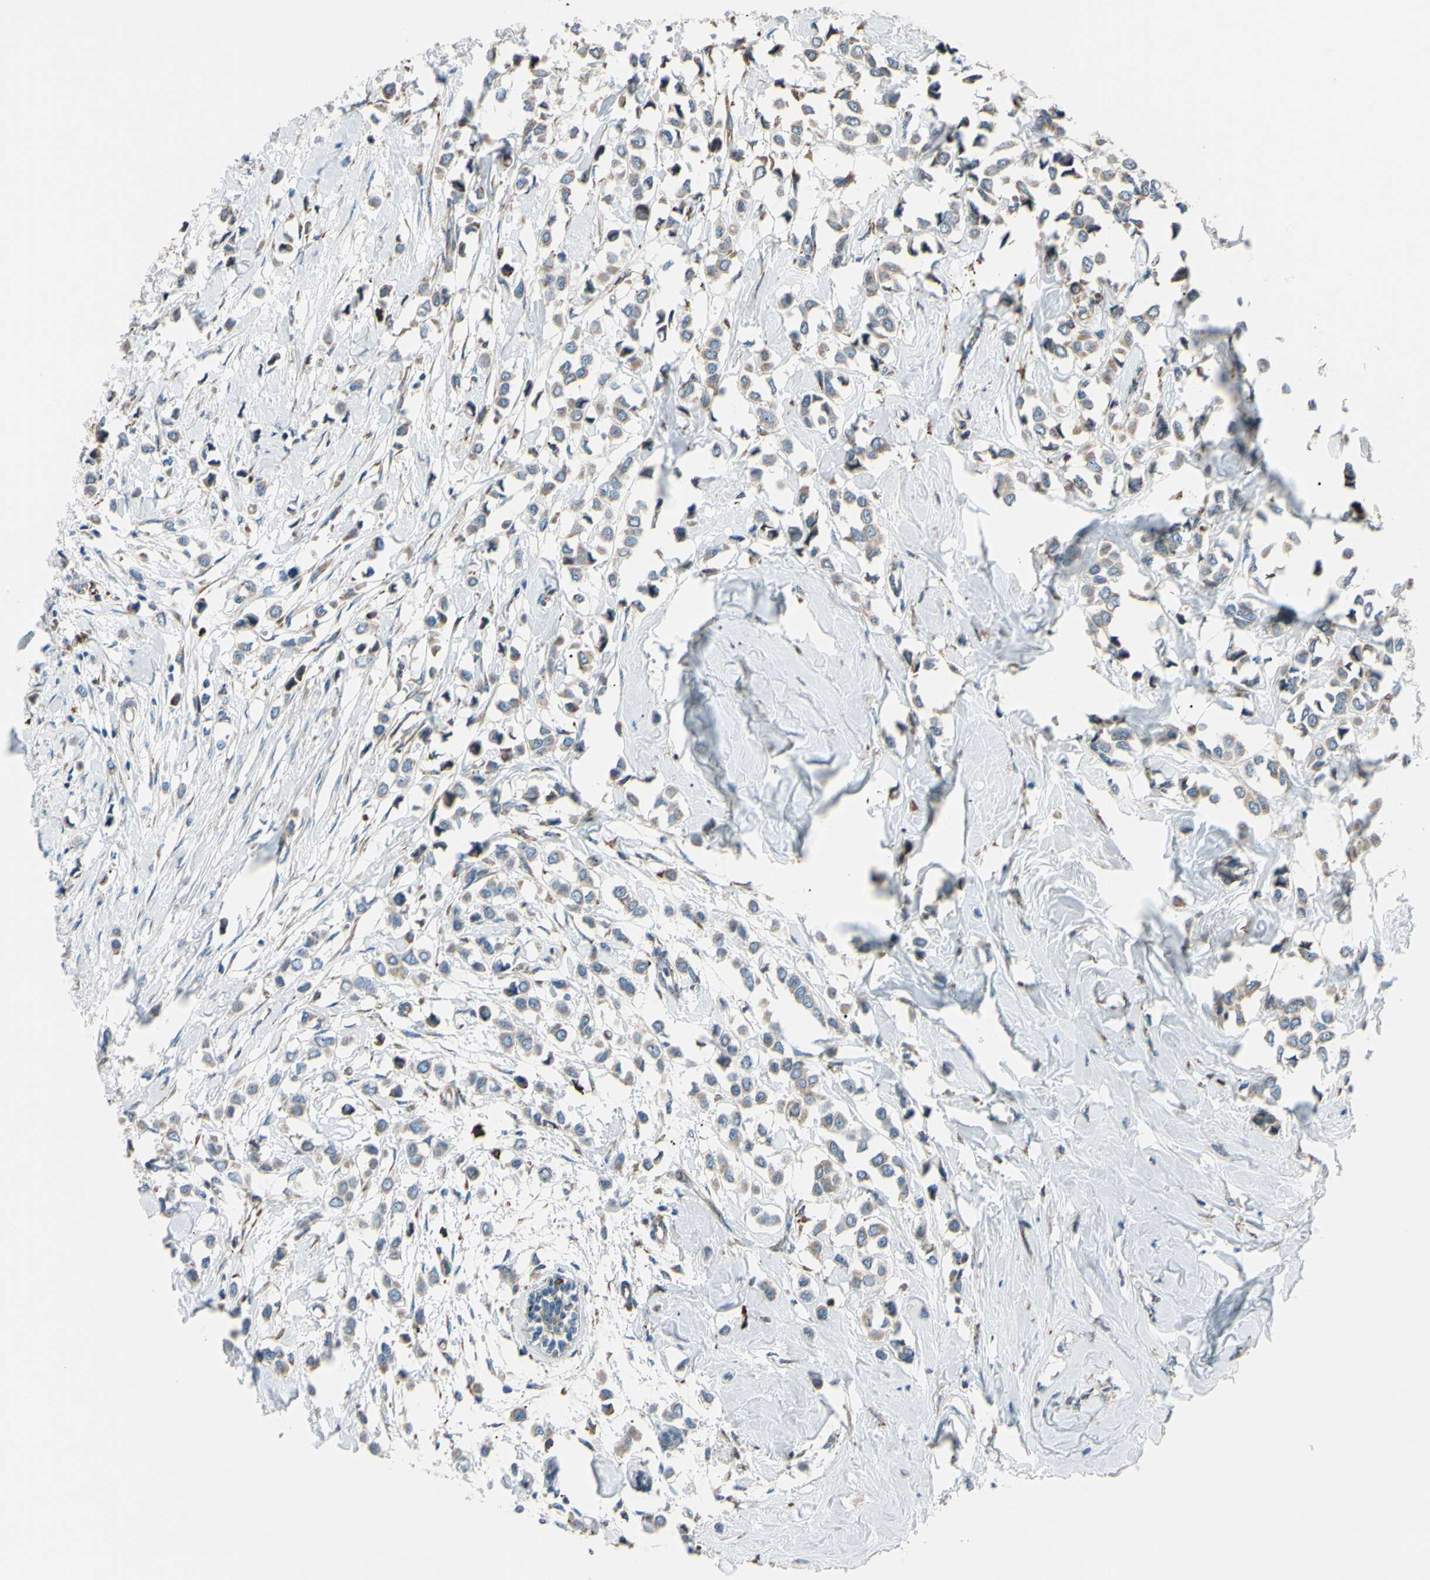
{"staining": {"intensity": "weak", "quantity": "25%-75%", "location": "cytoplasmic/membranous"}, "tissue": "breast cancer", "cell_type": "Tumor cells", "image_type": "cancer", "snomed": [{"axis": "morphology", "description": "Lobular carcinoma"}, {"axis": "topography", "description": "Breast"}], "caption": "Protein staining of breast cancer tissue demonstrates weak cytoplasmic/membranous positivity in about 25%-75% of tumor cells.", "gene": "BMF", "patient": {"sex": "female", "age": 51}}